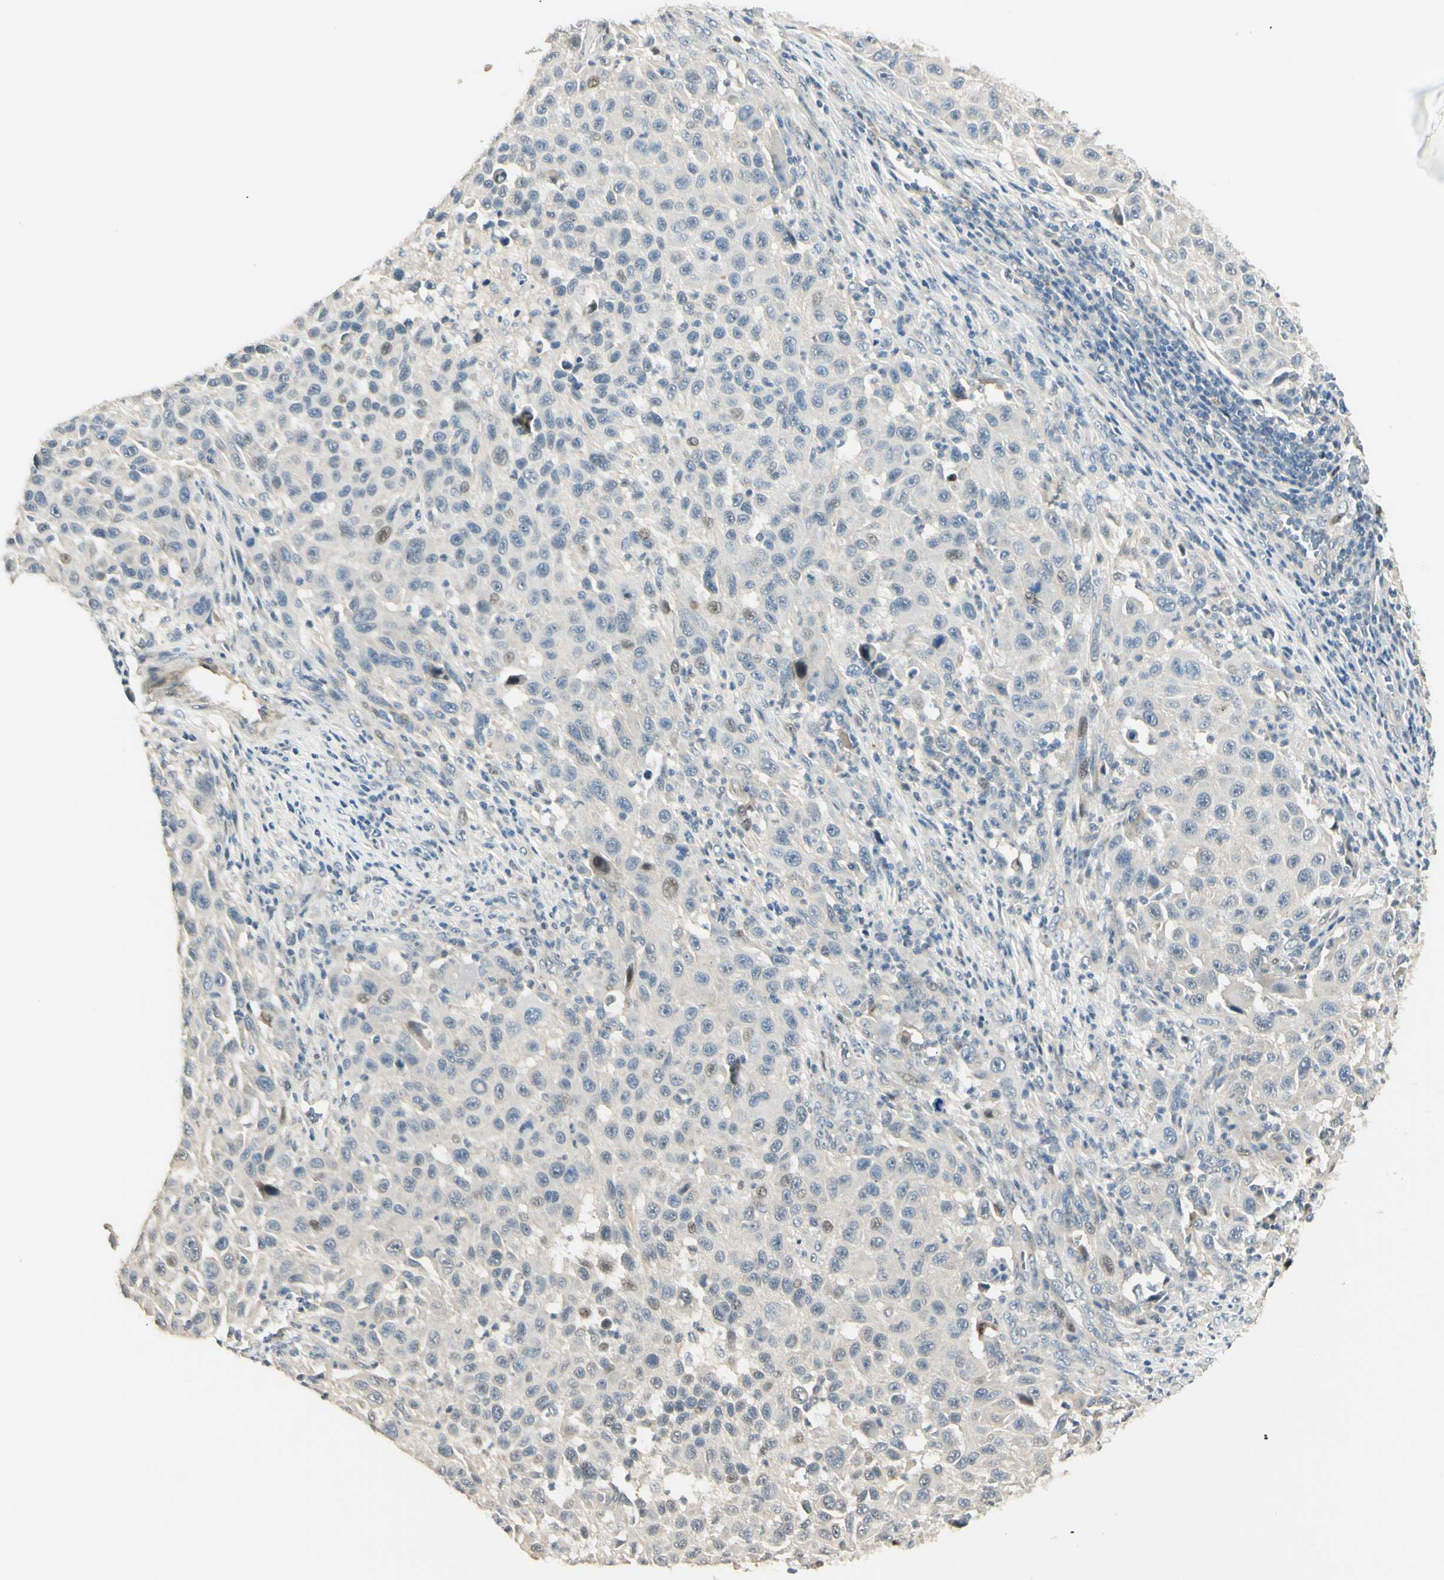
{"staining": {"intensity": "negative", "quantity": "none", "location": "none"}, "tissue": "melanoma", "cell_type": "Tumor cells", "image_type": "cancer", "snomed": [{"axis": "morphology", "description": "Malignant melanoma, Metastatic site"}, {"axis": "topography", "description": "Lymph node"}], "caption": "This is an IHC photomicrograph of human malignant melanoma (metastatic site). There is no staining in tumor cells.", "gene": "P3H2", "patient": {"sex": "male", "age": 61}}